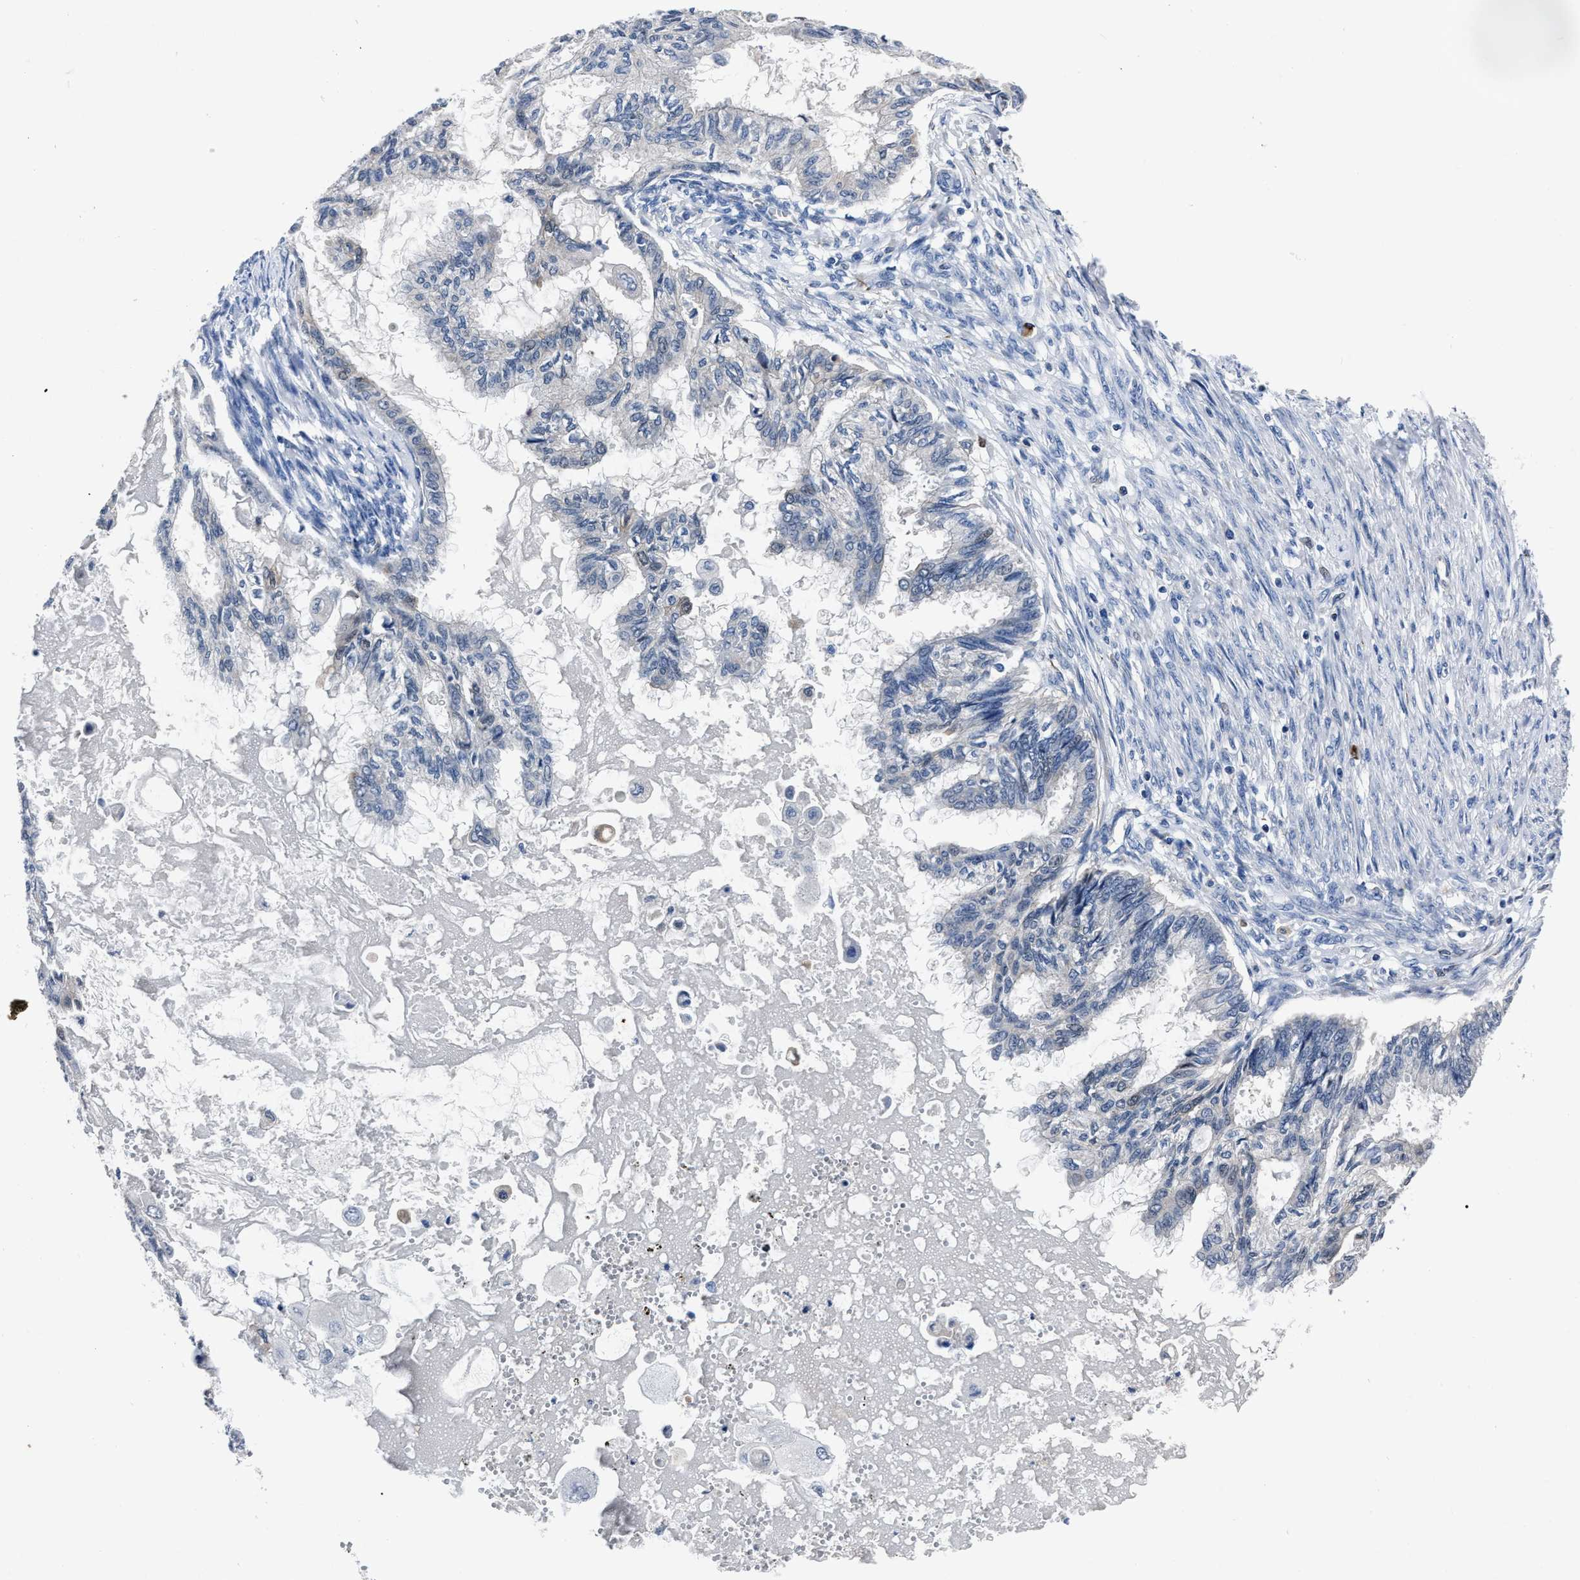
{"staining": {"intensity": "negative", "quantity": "none", "location": "none"}, "tissue": "cervical cancer", "cell_type": "Tumor cells", "image_type": "cancer", "snomed": [{"axis": "morphology", "description": "Normal tissue, NOS"}, {"axis": "morphology", "description": "Adenocarcinoma, NOS"}, {"axis": "topography", "description": "Cervix"}, {"axis": "topography", "description": "Endometrium"}], "caption": "This is a micrograph of immunohistochemistry (IHC) staining of cervical adenocarcinoma, which shows no expression in tumor cells.", "gene": "OR10G3", "patient": {"sex": "female", "age": 86}}